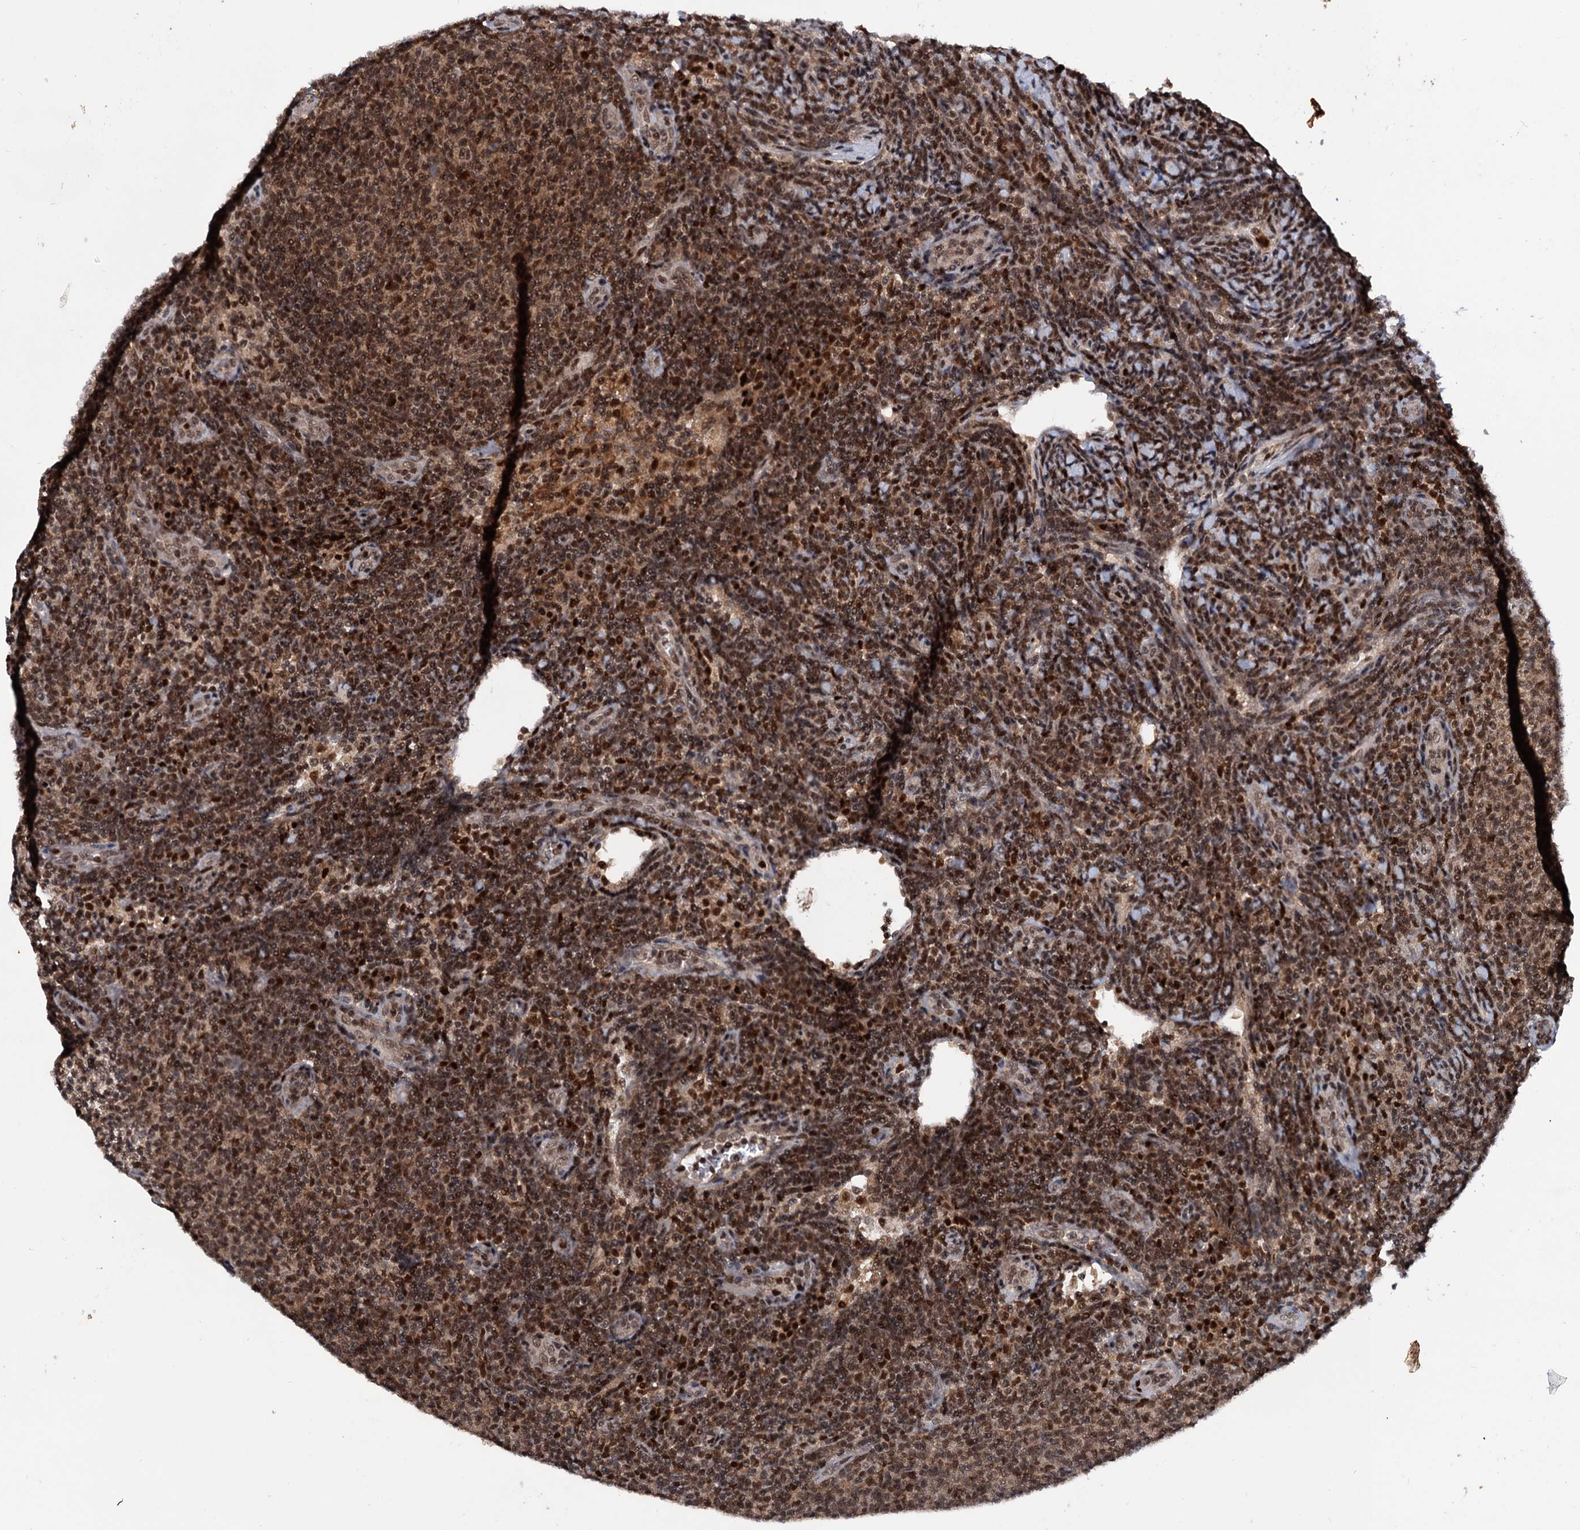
{"staining": {"intensity": "moderate", "quantity": ">75%", "location": "cytoplasmic/membranous,nuclear"}, "tissue": "lymphoma", "cell_type": "Tumor cells", "image_type": "cancer", "snomed": [{"axis": "morphology", "description": "Malignant lymphoma, non-Hodgkin's type, Low grade"}, {"axis": "topography", "description": "Lymph node"}], "caption": "A high-resolution histopathology image shows immunohistochemistry (IHC) staining of malignant lymphoma, non-Hodgkin's type (low-grade), which reveals moderate cytoplasmic/membranous and nuclear positivity in approximately >75% of tumor cells. (brown staining indicates protein expression, while blue staining denotes nuclei).", "gene": "RNASEH2B", "patient": {"sex": "male", "age": 66}}